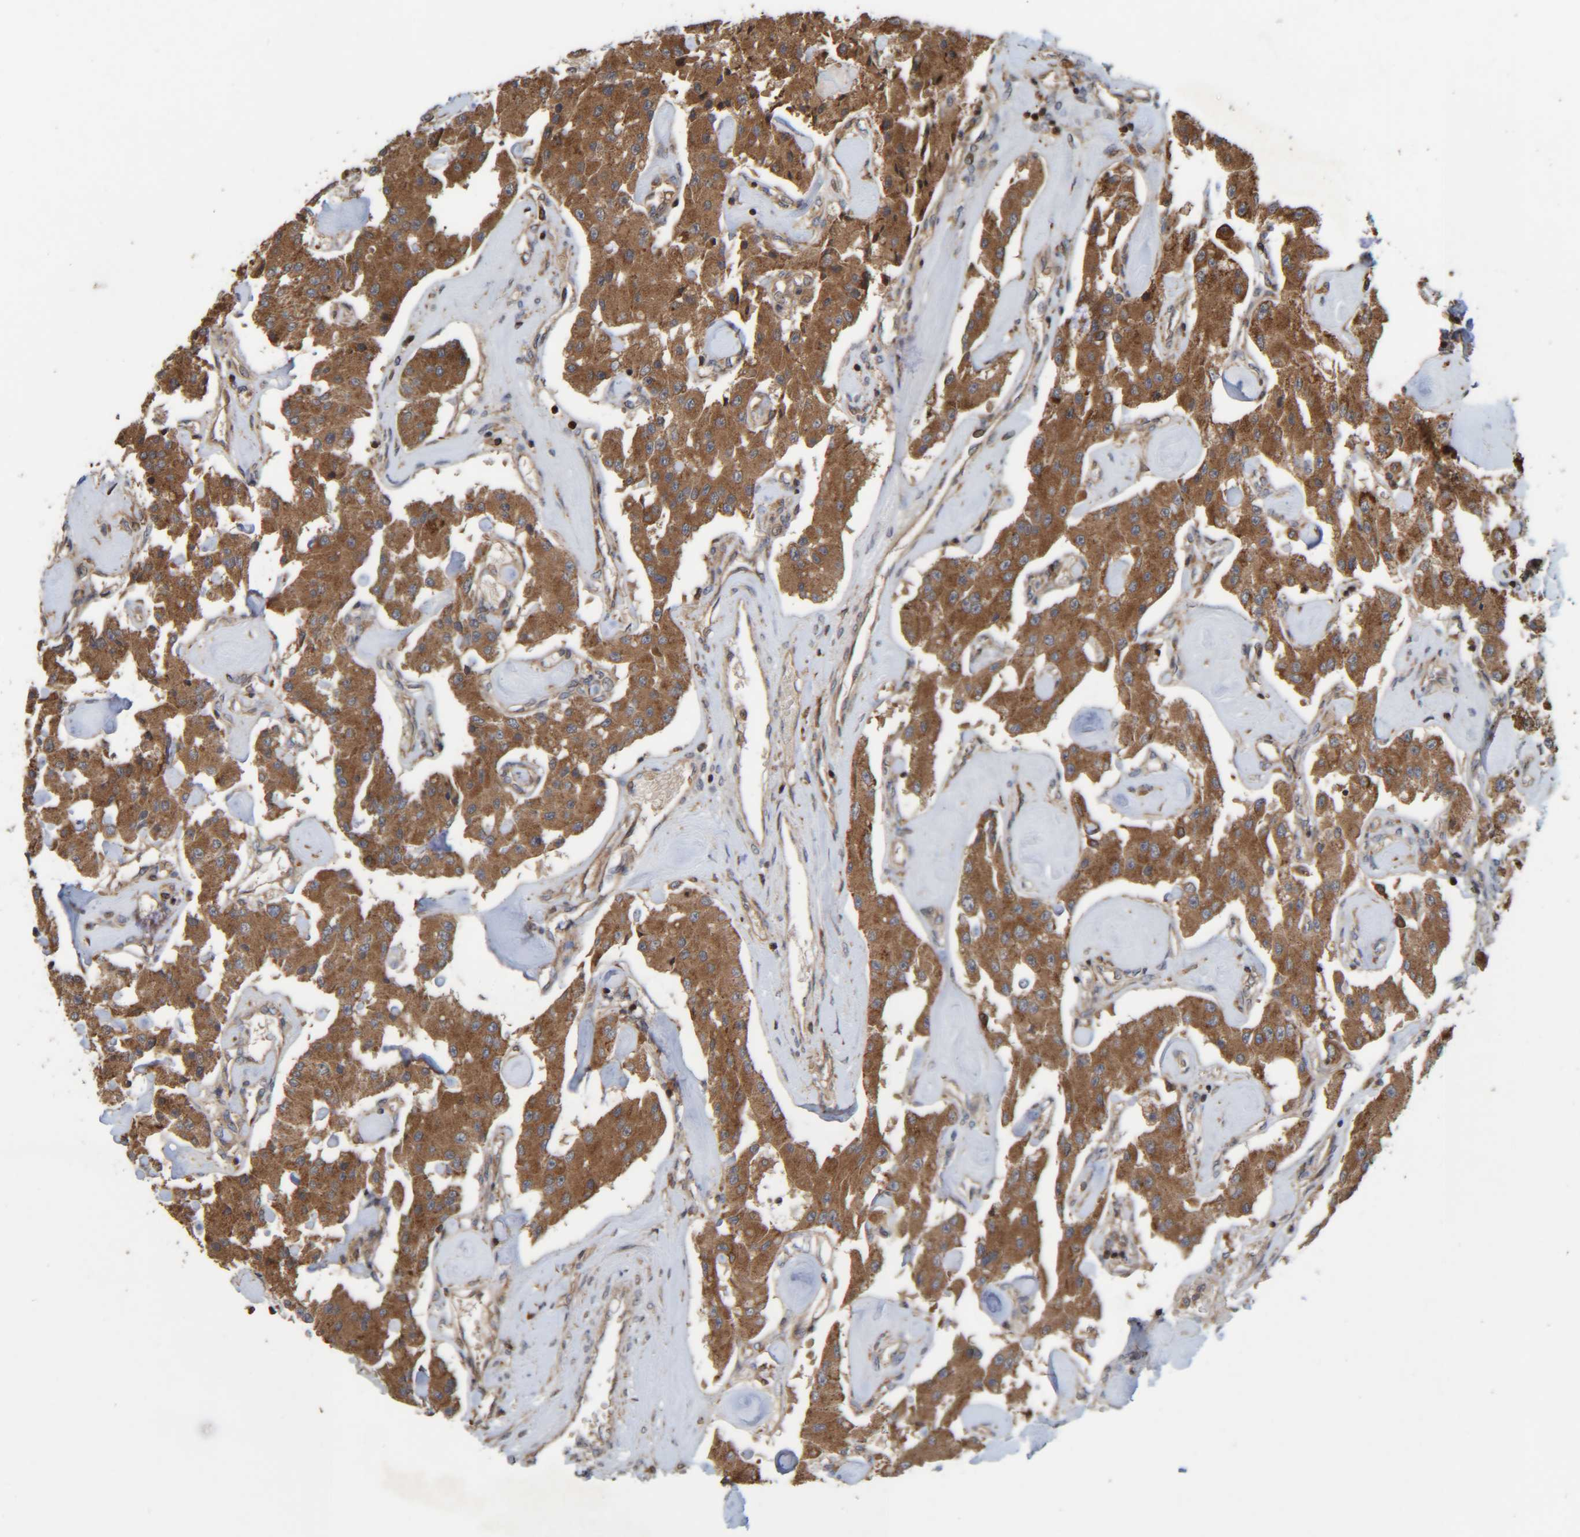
{"staining": {"intensity": "moderate", "quantity": ">75%", "location": "cytoplasmic/membranous"}, "tissue": "carcinoid", "cell_type": "Tumor cells", "image_type": "cancer", "snomed": [{"axis": "morphology", "description": "Carcinoid, malignant, NOS"}, {"axis": "topography", "description": "Pancreas"}], "caption": "Protein expression analysis of human carcinoid reveals moderate cytoplasmic/membranous positivity in approximately >75% of tumor cells.", "gene": "CCDC57", "patient": {"sex": "male", "age": 41}}